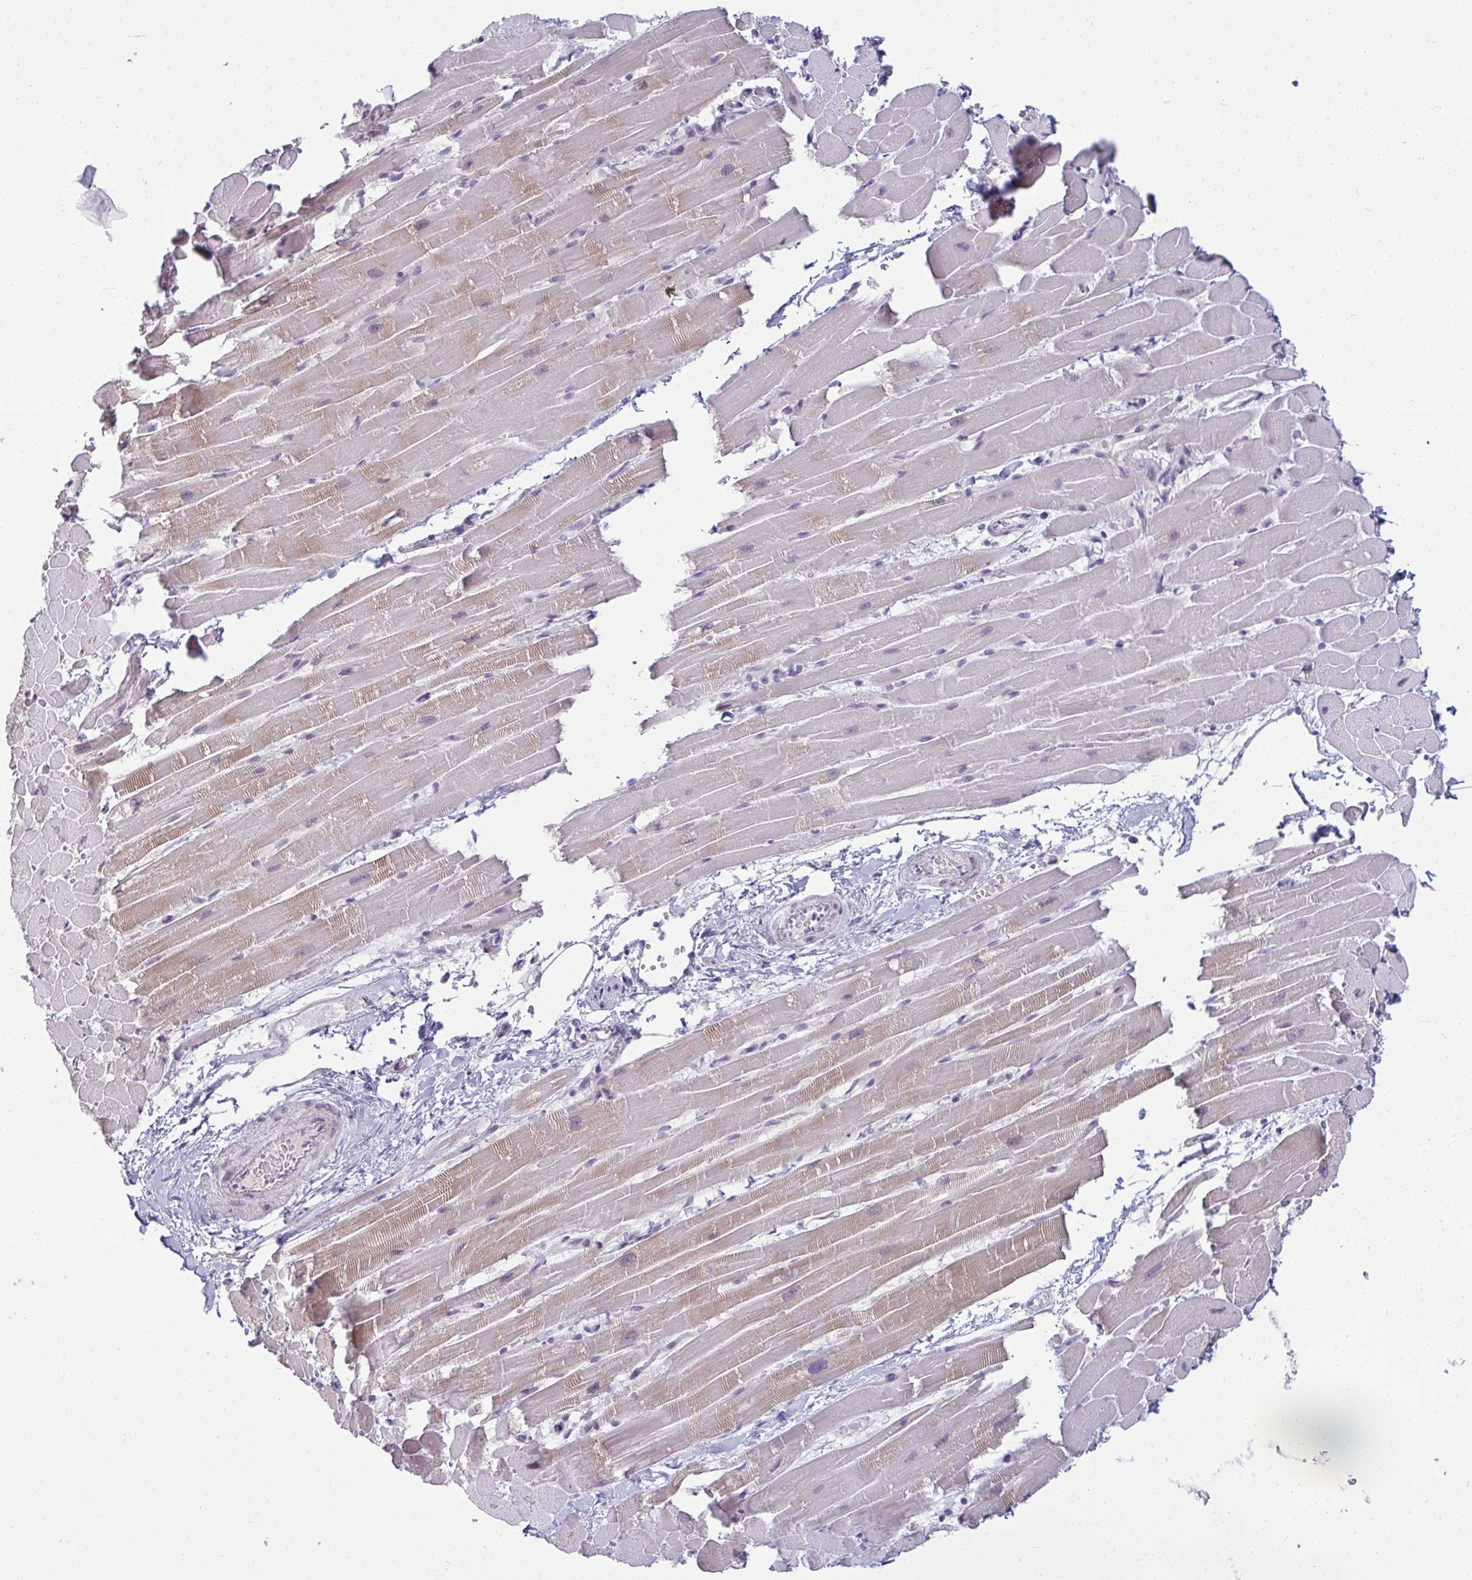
{"staining": {"intensity": "weak", "quantity": "25%-75%", "location": "cytoplasmic/membranous"}, "tissue": "heart muscle", "cell_type": "Cardiomyocytes", "image_type": "normal", "snomed": [{"axis": "morphology", "description": "Normal tissue, NOS"}, {"axis": "topography", "description": "Heart"}], "caption": "Weak cytoplasmic/membranous protein positivity is present in about 25%-75% of cardiomyocytes in heart muscle. The protein of interest is stained brown, and the nuclei are stained in blue (DAB IHC with brightfield microscopy, high magnification).", "gene": "RNASEH1", "patient": {"sex": "male", "age": 37}}